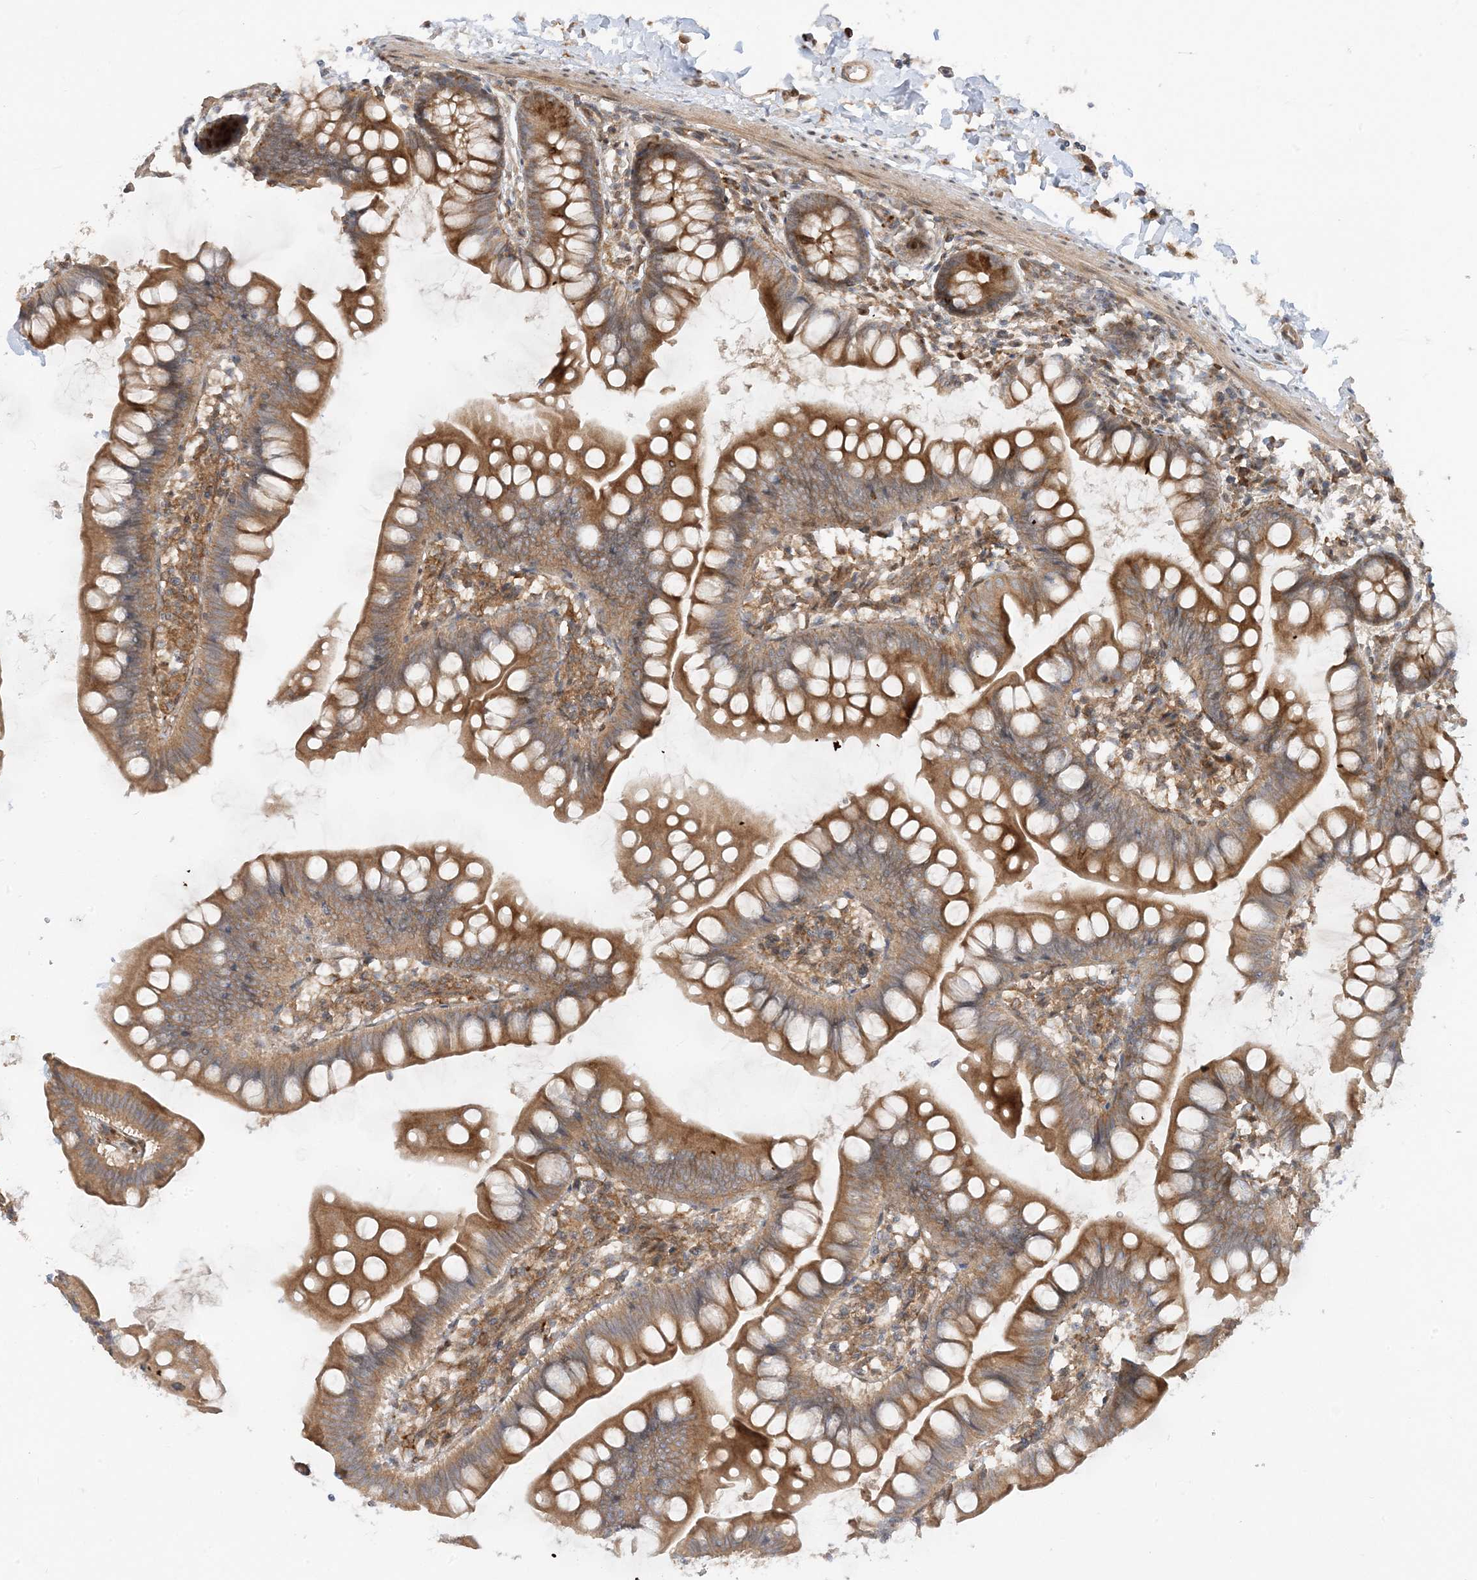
{"staining": {"intensity": "strong", "quantity": ">75%", "location": "cytoplasmic/membranous"}, "tissue": "small intestine", "cell_type": "Glandular cells", "image_type": "normal", "snomed": [{"axis": "morphology", "description": "Normal tissue, NOS"}, {"axis": "topography", "description": "Small intestine"}], "caption": "Glandular cells display strong cytoplasmic/membranous staining in about >75% of cells in unremarkable small intestine. The staining is performed using DAB (3,3'-diaminobenzidine) brown chromogen to label protein expression. The nuclei are counter-stained blue using hematoxylin.", "gene": "SCARF2", "patient": {"sex": "male", "age": 7}}